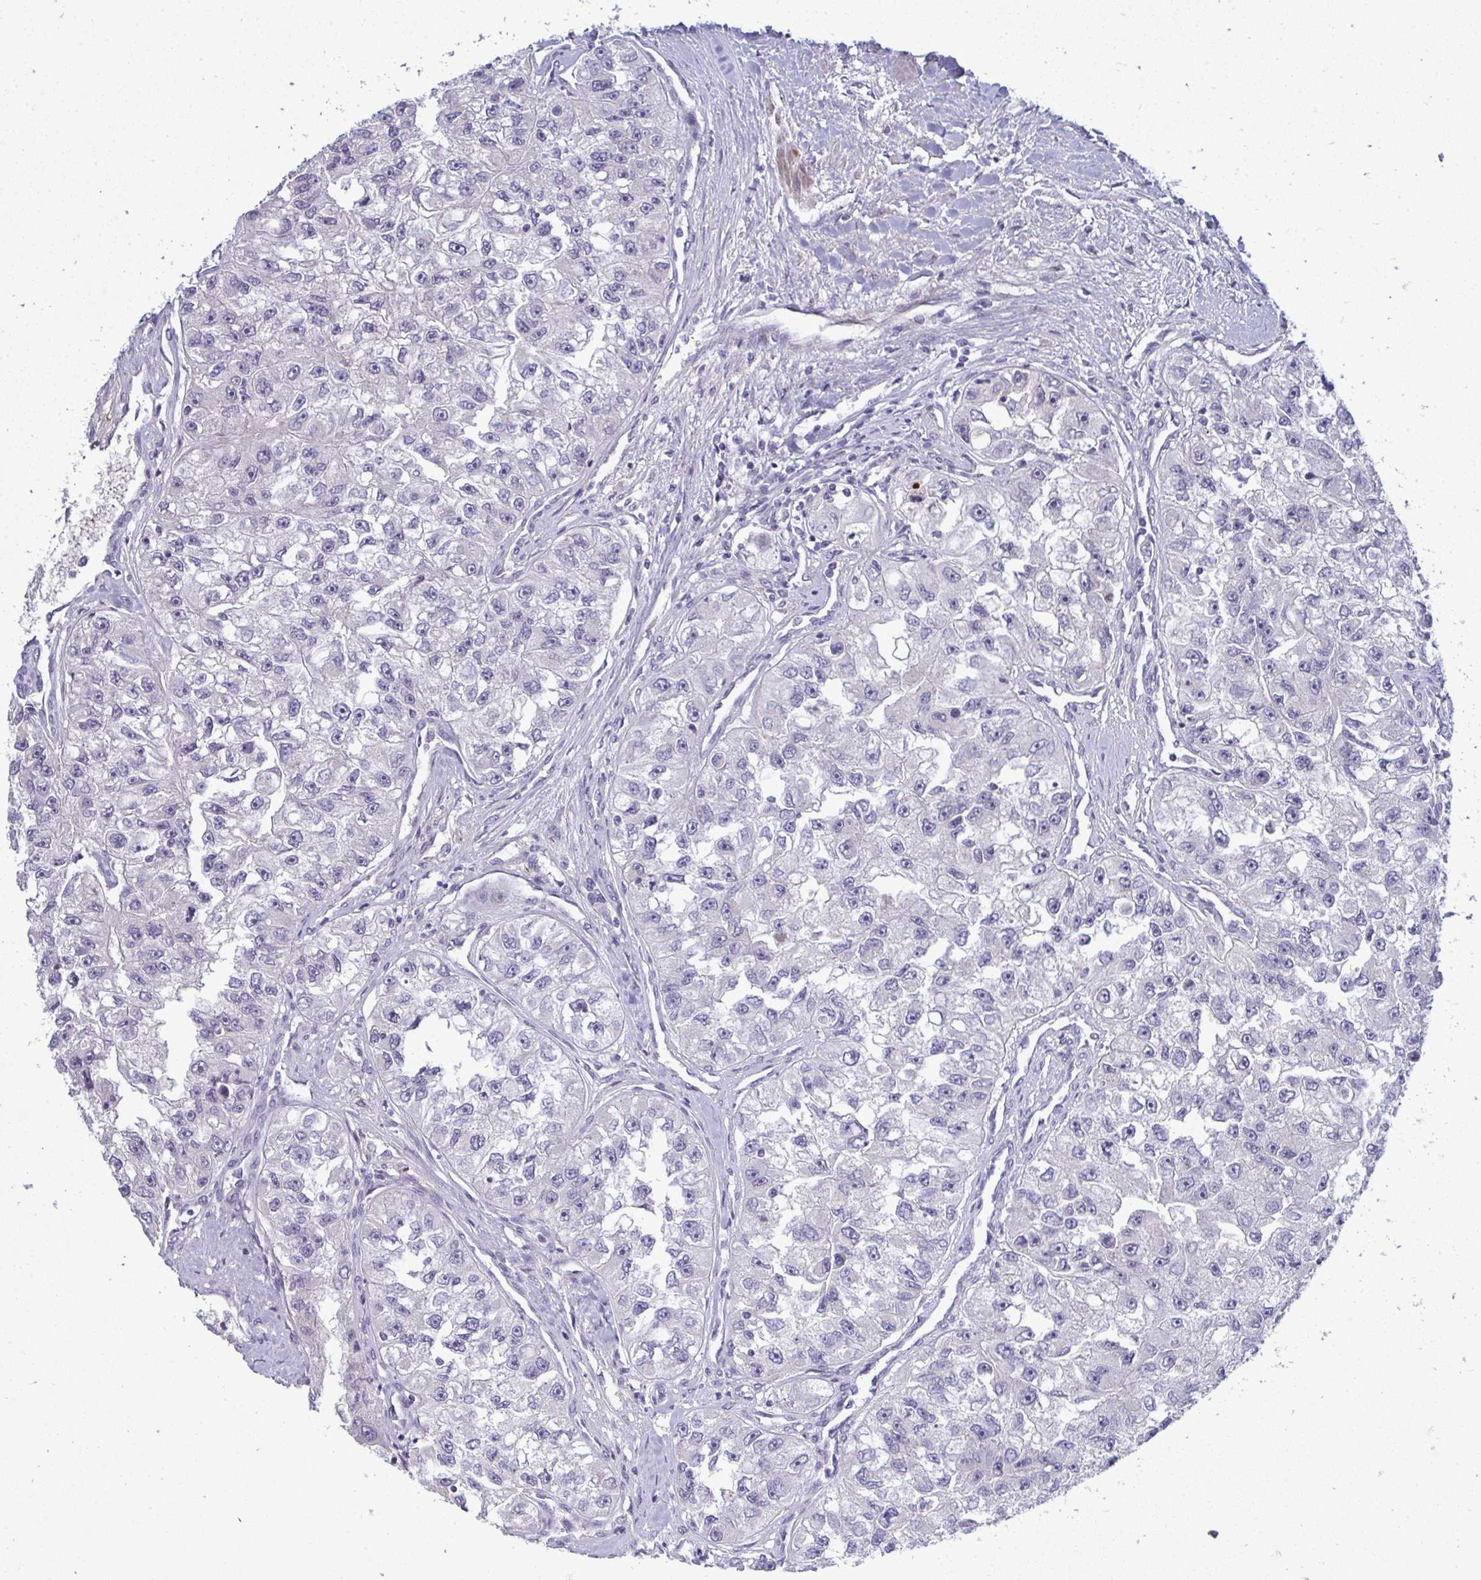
{"staining": {"intensity": "negative", "quantity": "none", "location": "none"}, "tissue": "renal cancer", "cell_type": "Tumor cells", "image_type": "cancer", "snomed": [{"axis": "morphology", "description": "Adenocarcinoma, NOS"}, {"axis": "topography", "description": "Kidney"}], "caption": "This is a image of IHC staining of renal cancer, which shows no positivity in tumor cells. Nuclei are stained in blue.", "gene": "SLC14A1", "patient": {"sex": "male", "age": 63}}